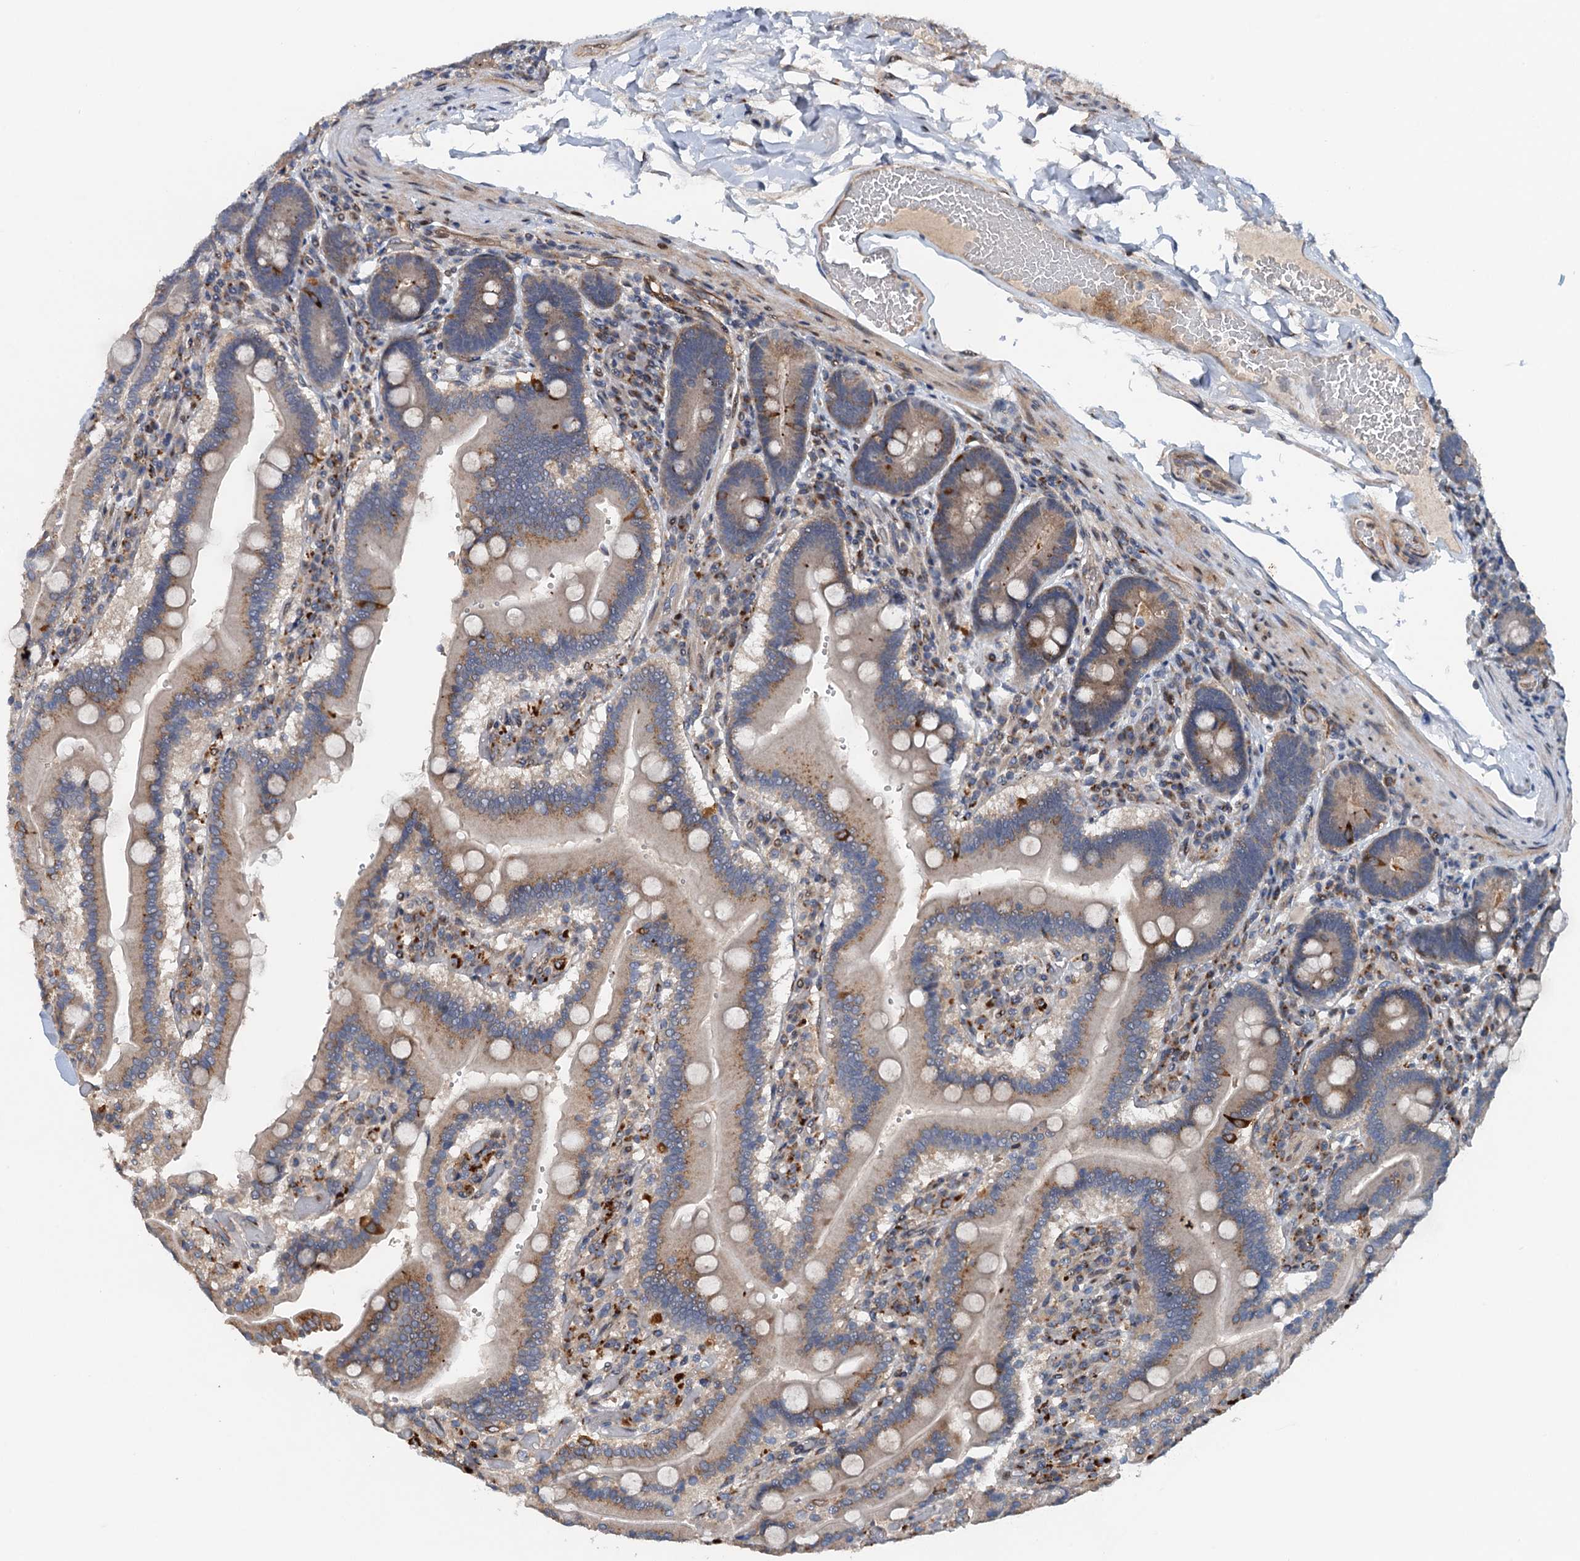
{"staining": {"intensity": "moderate", "quantity": "<25%", "location": "cytoplasmic/membranous"}, "tissue": "duodenum", "cell_type": "Glandular cells", "image_type": "normal", "snomed": [{"axis": "morphology", "description": "Normal tissue, NOS"}, {"axis": "topography", "description": "Duodenum"}], "caption": "Glandular cells show low levels of moderate cytoplasmic/membranous staining in about <25% of cells in benign human duodenum. (IHC, brightfield microscopy, high magnification).", "gene": "NBEA", "patient": {"sex": "female", "age": 62}}